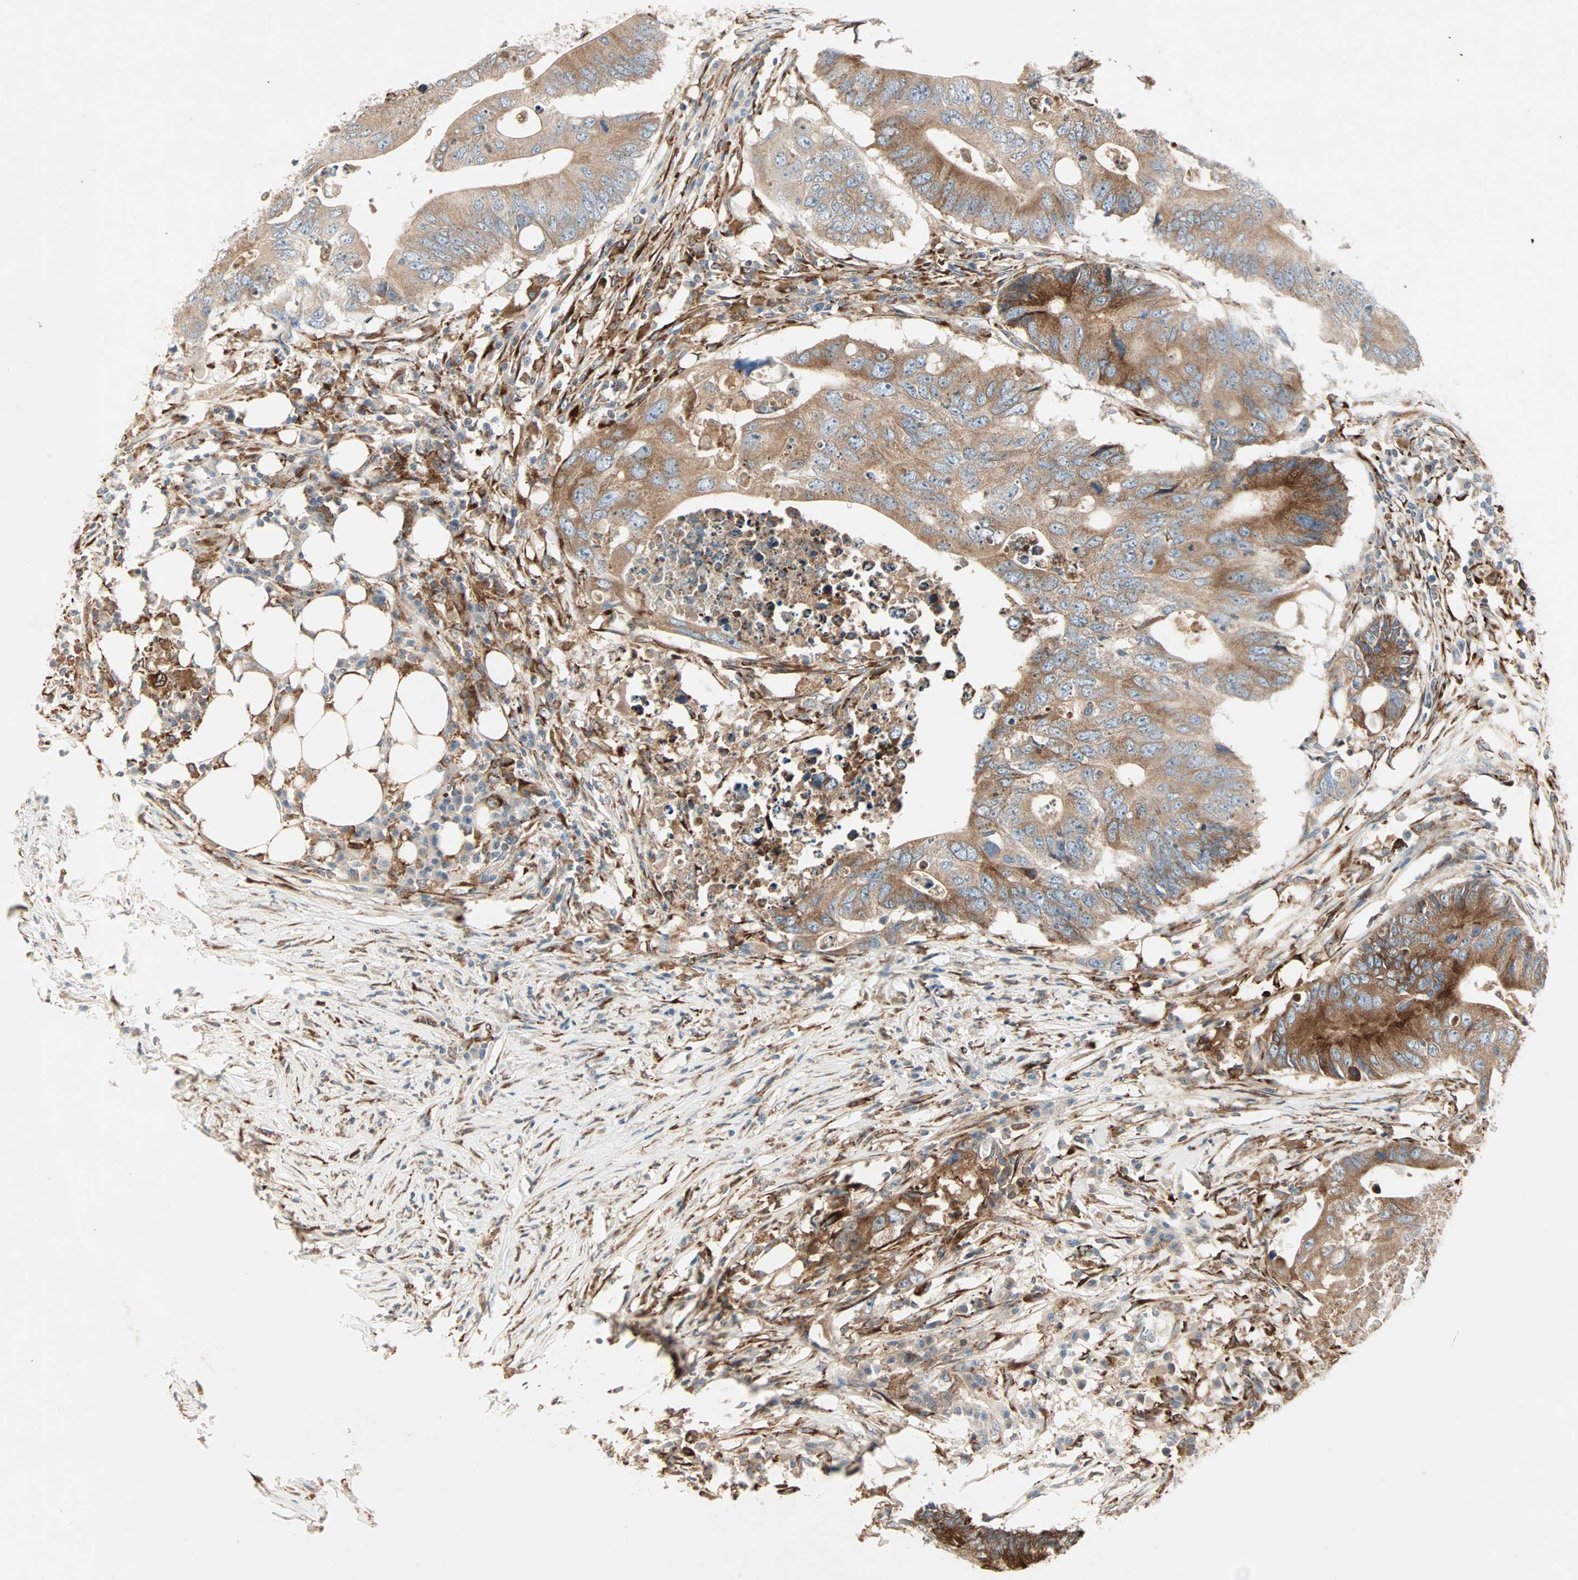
{"staining": {"intensity": "moderate", "quantity": ">75%", "location": "cytoplasmic/membranous"}, "tissue": "colorectal cancer", "cell_type": "Tumor cells", "image_type": "cancer", "snomed": [{"axis": "morphology", "description": "Adenocarcinoma, NOS"}, {"axis": "topography", "description": "Colon"}], "caption": "Human colorectal adenocarcinoma stained with a protein marker exhibits moderate staining in tumor cells.", "gene": "H6PD", "patient": {"sex": "male", "age": 71}}